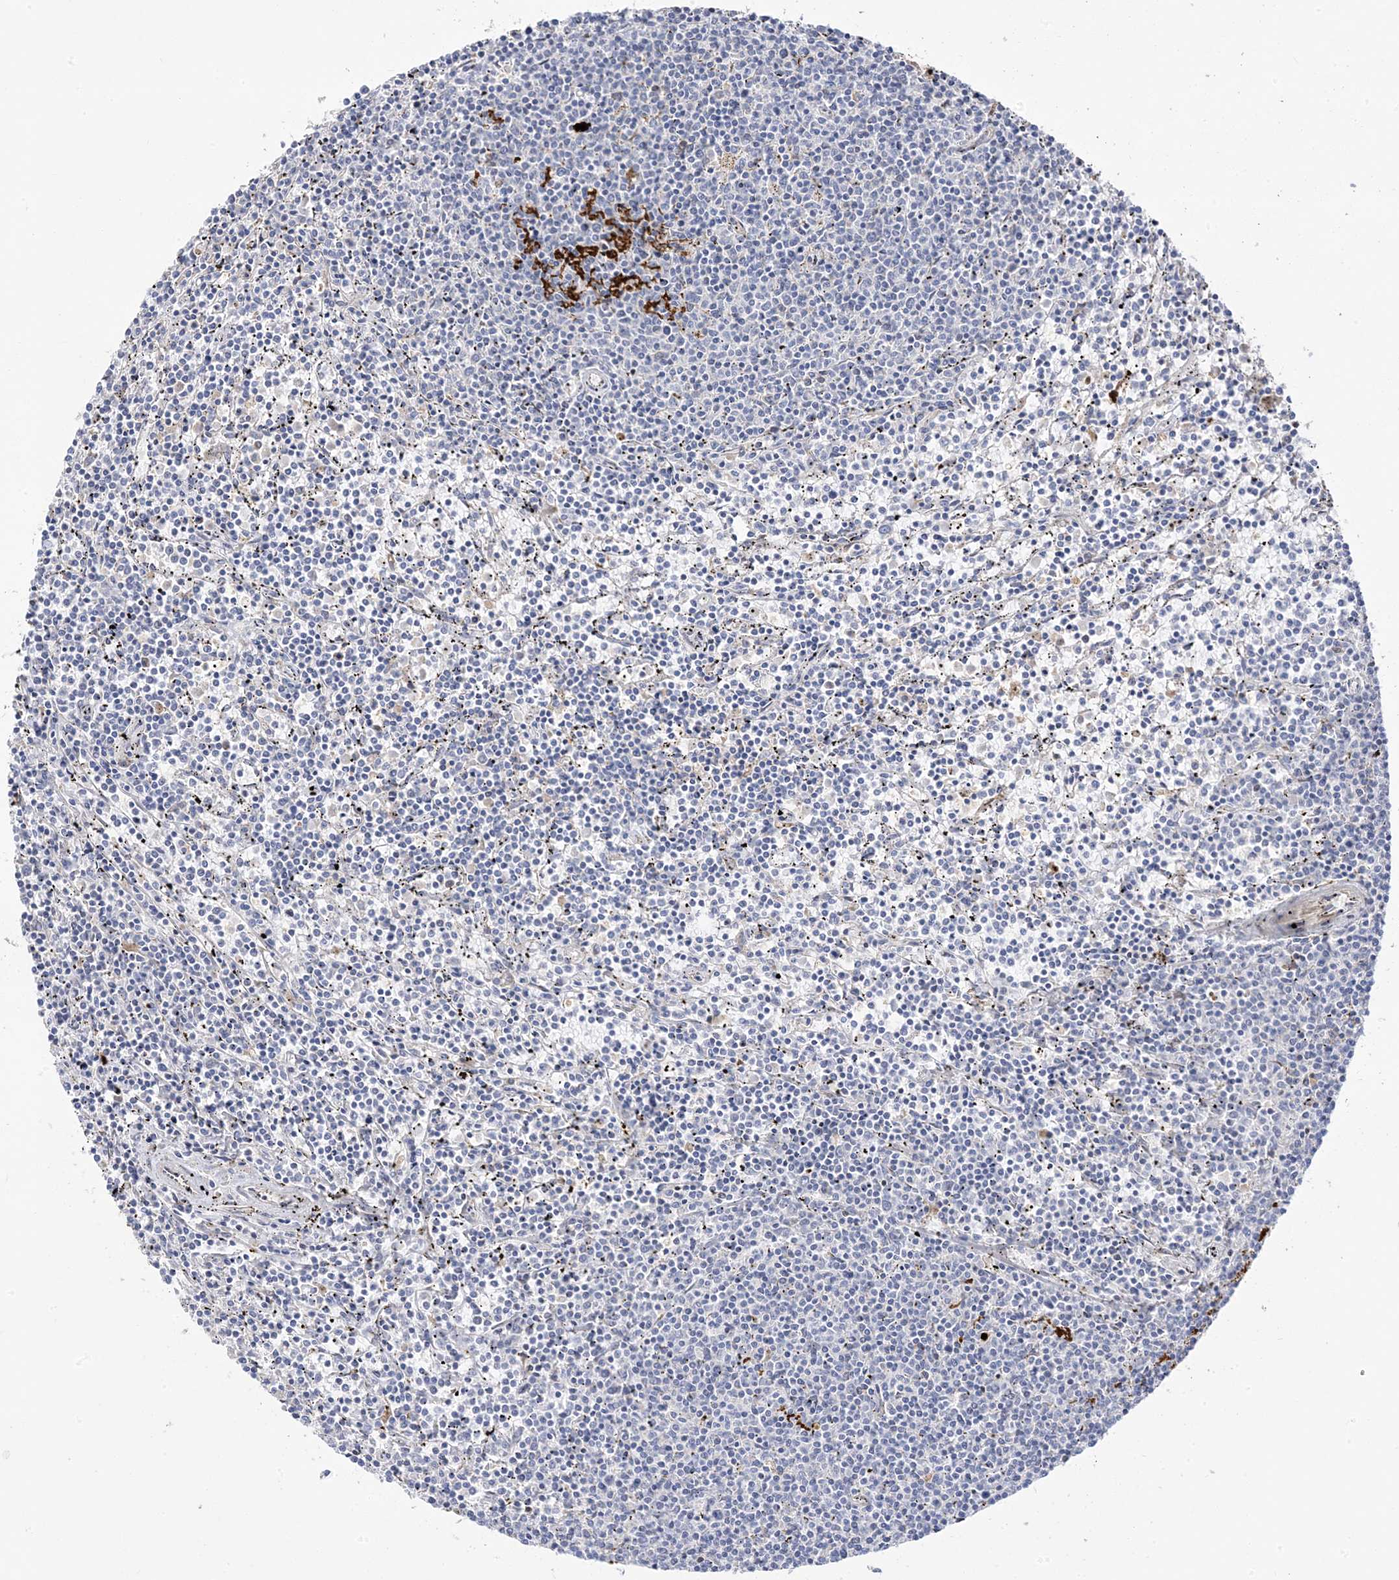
{"staining": {"intensity": "negative", "quantity": "none", "location": "none"}, "tissue": "lymphoma", "cell_type": "Tumor cells", "image_type": "cancer", "snomed": [{"axis": "morphology", "description": "Malignant lymphoma, non-Hodgkin's type, Low grade"}, {"axis": "topography", "description": "Spleen"}], "caption": "Immunohistochemistry histopathology image of neoplastic tissue: lymphoma stained with DAB shows no significant protein staining in tumor cells.", "gene": "TRANK1", "patient": {"sex": "female", "age": 50}}